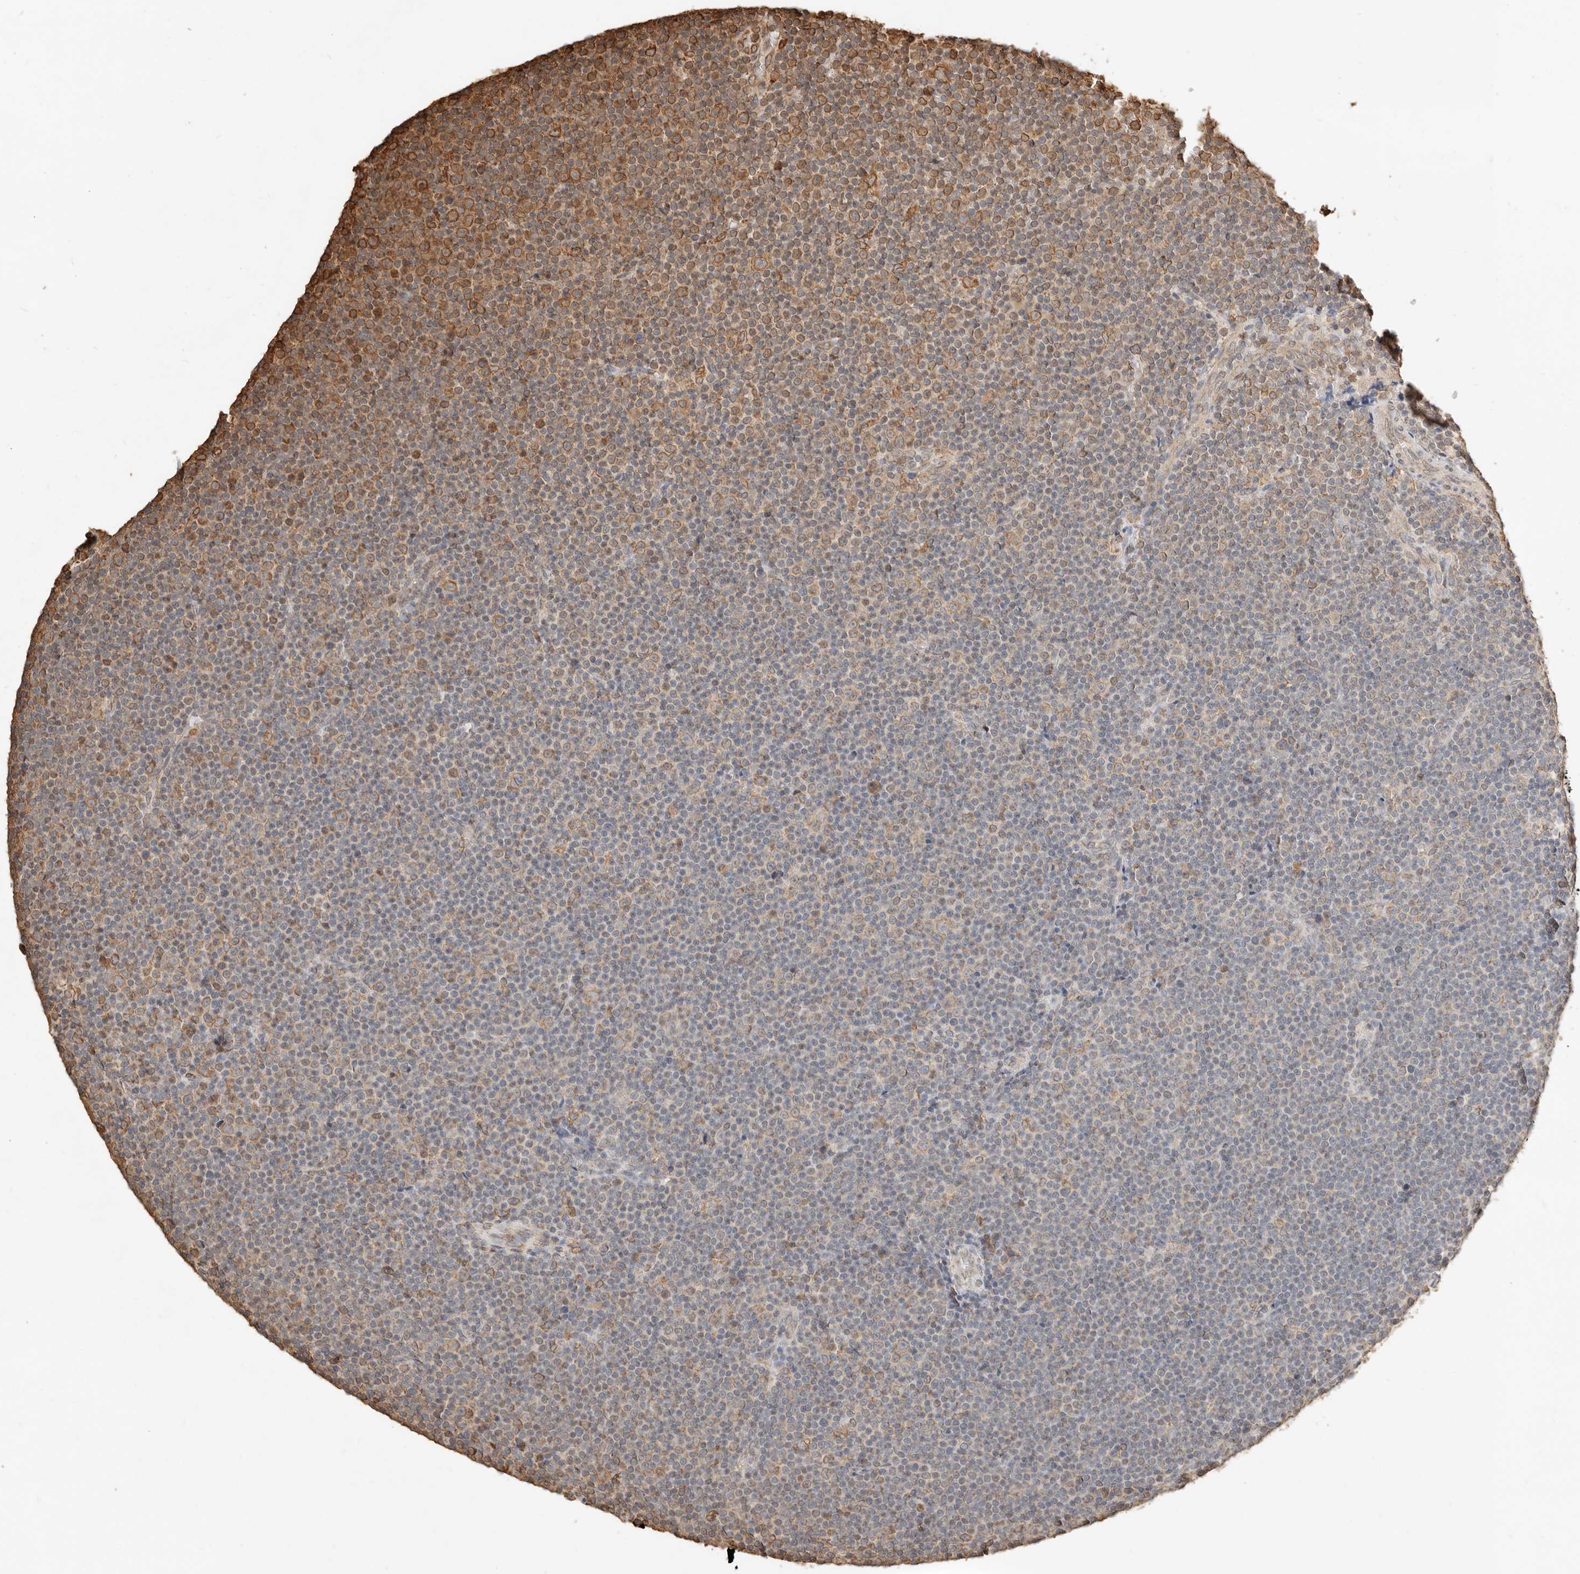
{"staining": {"intensity": "moderate", "quantity": "25%-75%", "location": "cytoplasmic/membranous"}, "tissue": "lymphoma", "cell_type": "Tumor cells", "image_type": "cancer", "snomed": [{"axis": "morphology", "description": "Malignant lymphoma, non-Hodgkin's type, Low grade"}, {"axis": "topography", "description": "Lymph node"}], "caption": "This photomicrograph reveals low-grade malignant lymphoma, non-Hodgkin's type stained with immunohistochemistry (IHC) to label a protein in brown. The cytoplasmic/membranous of tumor cells show moderate positivity for the protein. Nuclei are counter-stained blue.", "gene": "ARHGEF10L", "patient": {"sex": "female", "age": 67}}